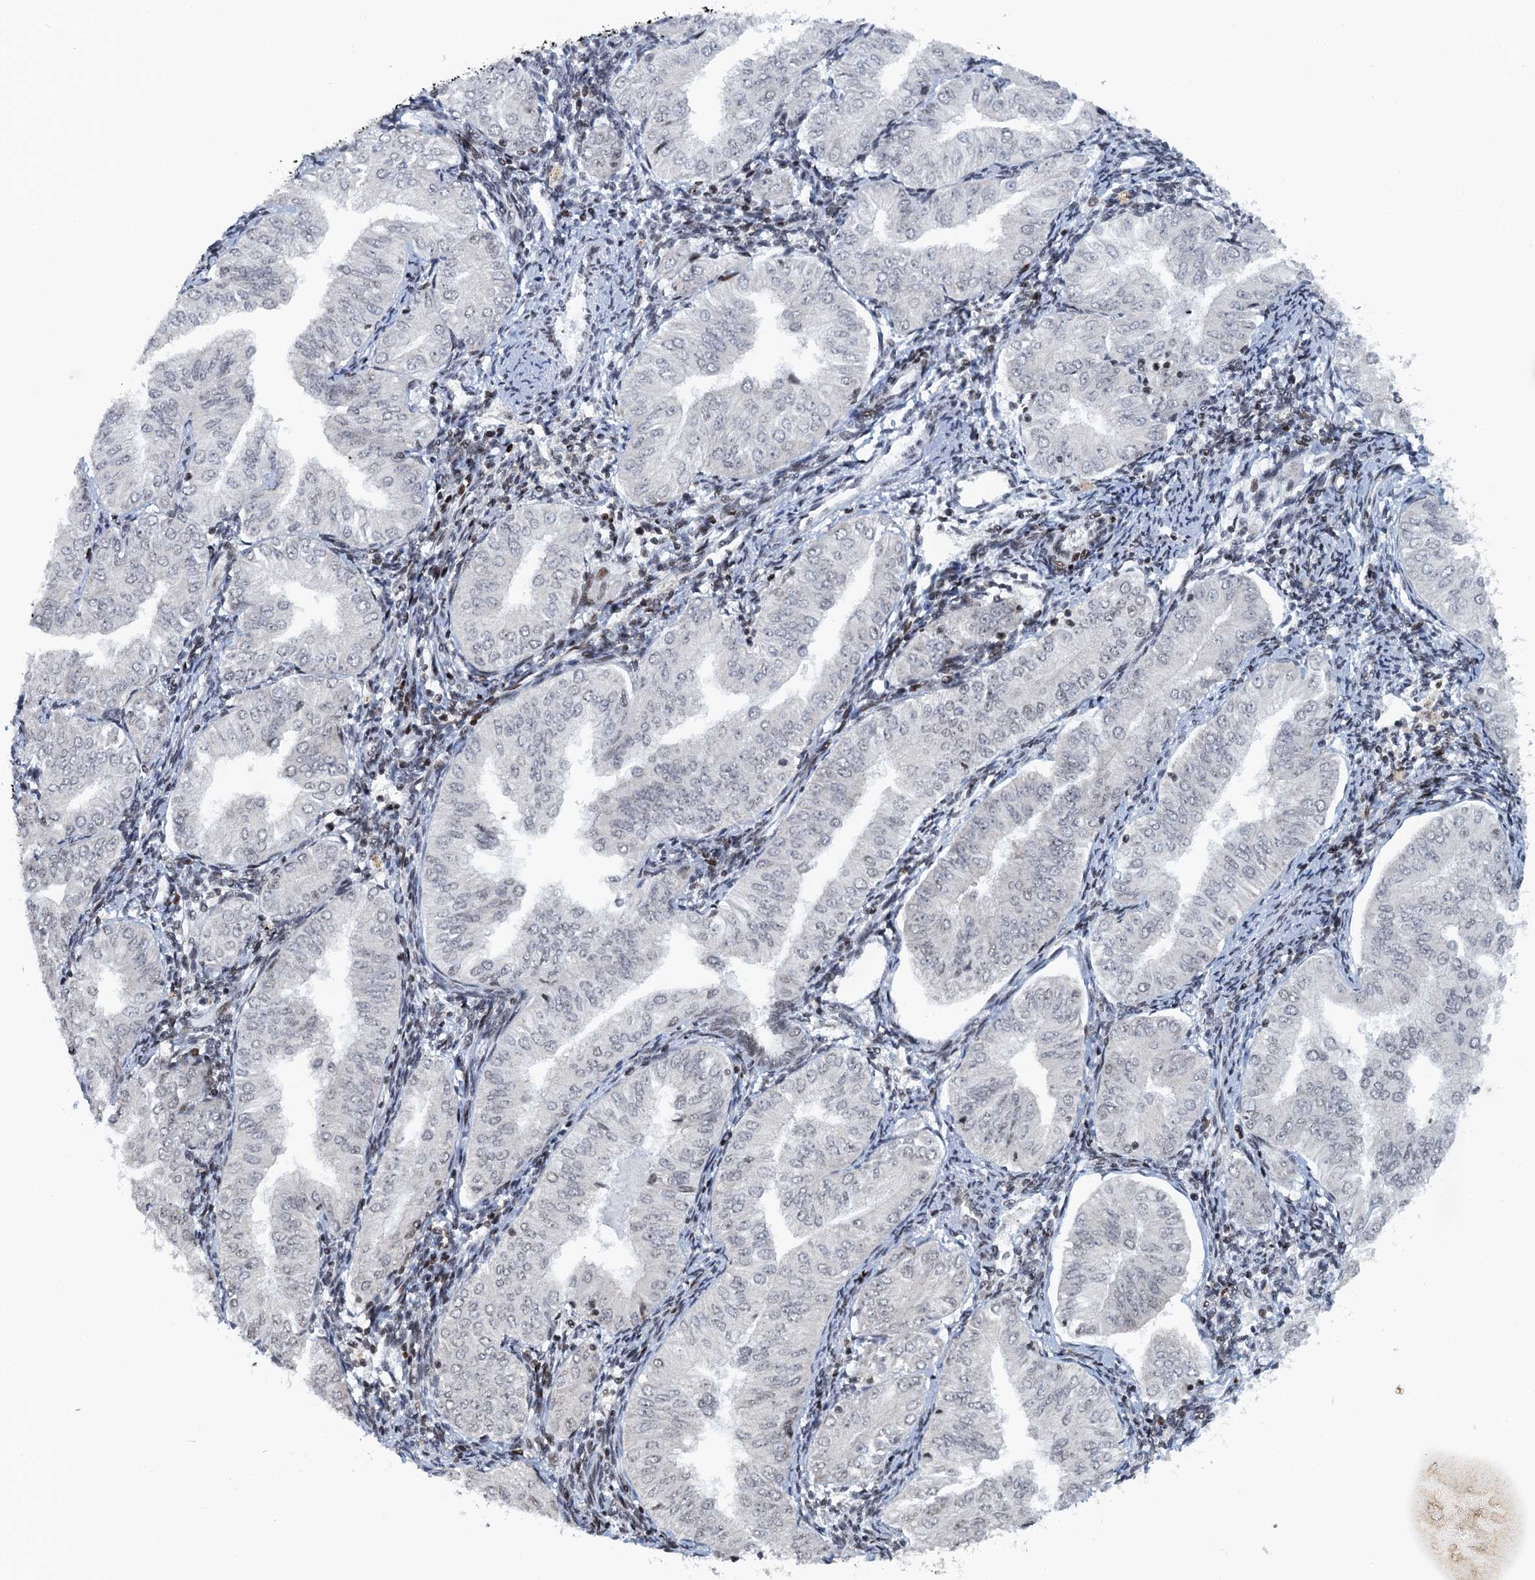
{"staining": {"intensity": "negative", "quantity": "none", "location": "none"}, "tissue": "endometrial cancer", "cell_type": "Tumor cells", "image_type": "cancer", "snomed": [{"axis": "morphology", "description": "Normal tissue, NOS"}, {"axis": "morphology", "description": "Adenocarcinoma, NOS"}, {"axis": "topography", "description": "Endometrium"}], "caption": "Immunohistochemical staining of endometrial cancer demonstrates no significant expression in tumor cells.", "gene": "FYB1", "patient": {"sex": "female", "age": 53}}